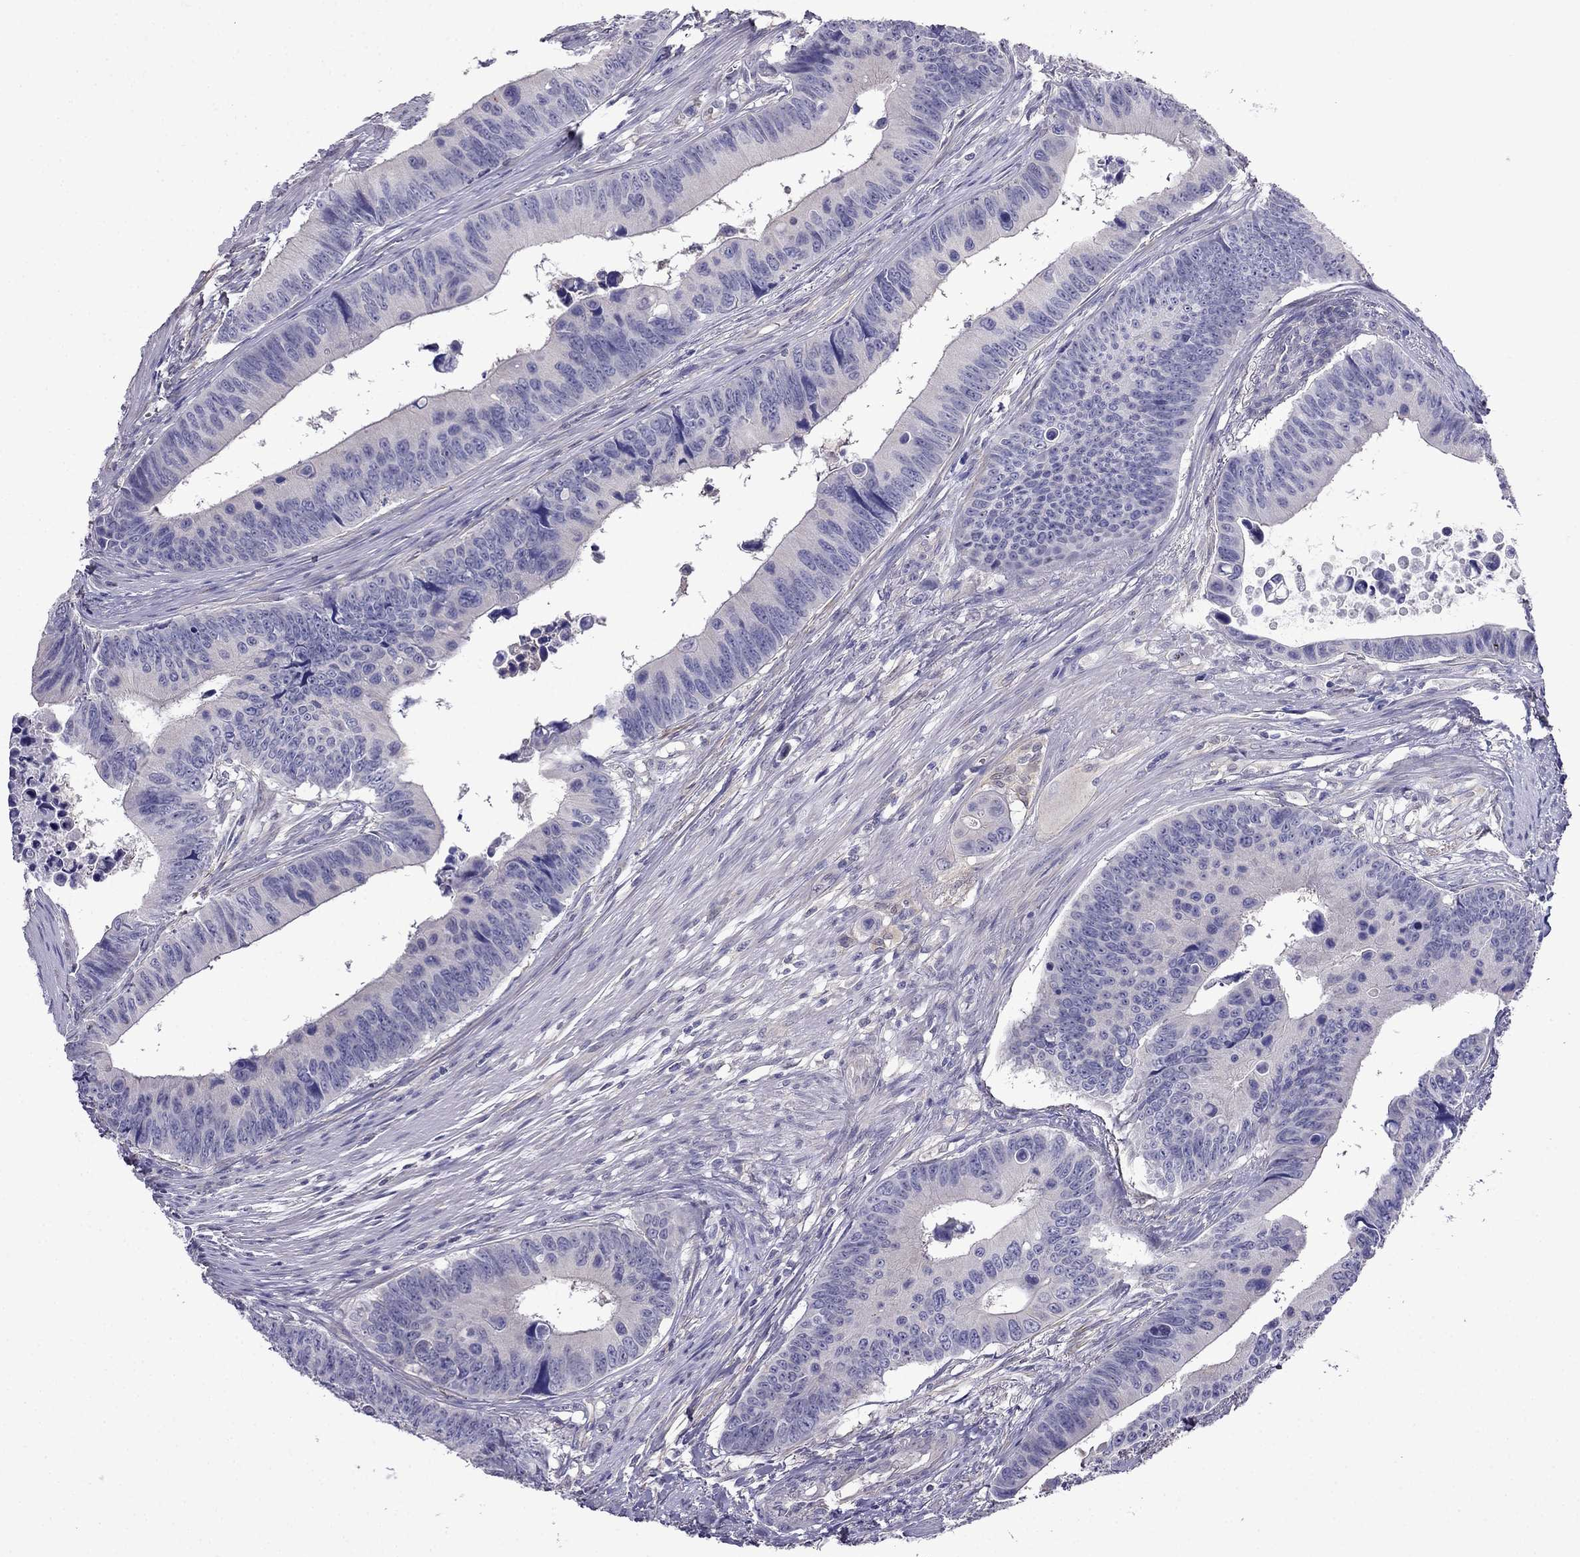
{"staining": {"intensity": "negative", "quantity": "none", "location": "none"}, "tissue": "colorectal cancer", "cell_type": "Tumor cells", "image_type": "cancer", "snomed": [{"axis": "morphology", "description": "Adenocarcinoma, NOS"}, {"axis": "topography", "description": "Colon"}], "caption": "The IHC micrograph has no significant positivity in tumor cells of colorectal cancer tissue.", "gene": "SCNN1D", "patient": {"sex": "female", "age": 87}}